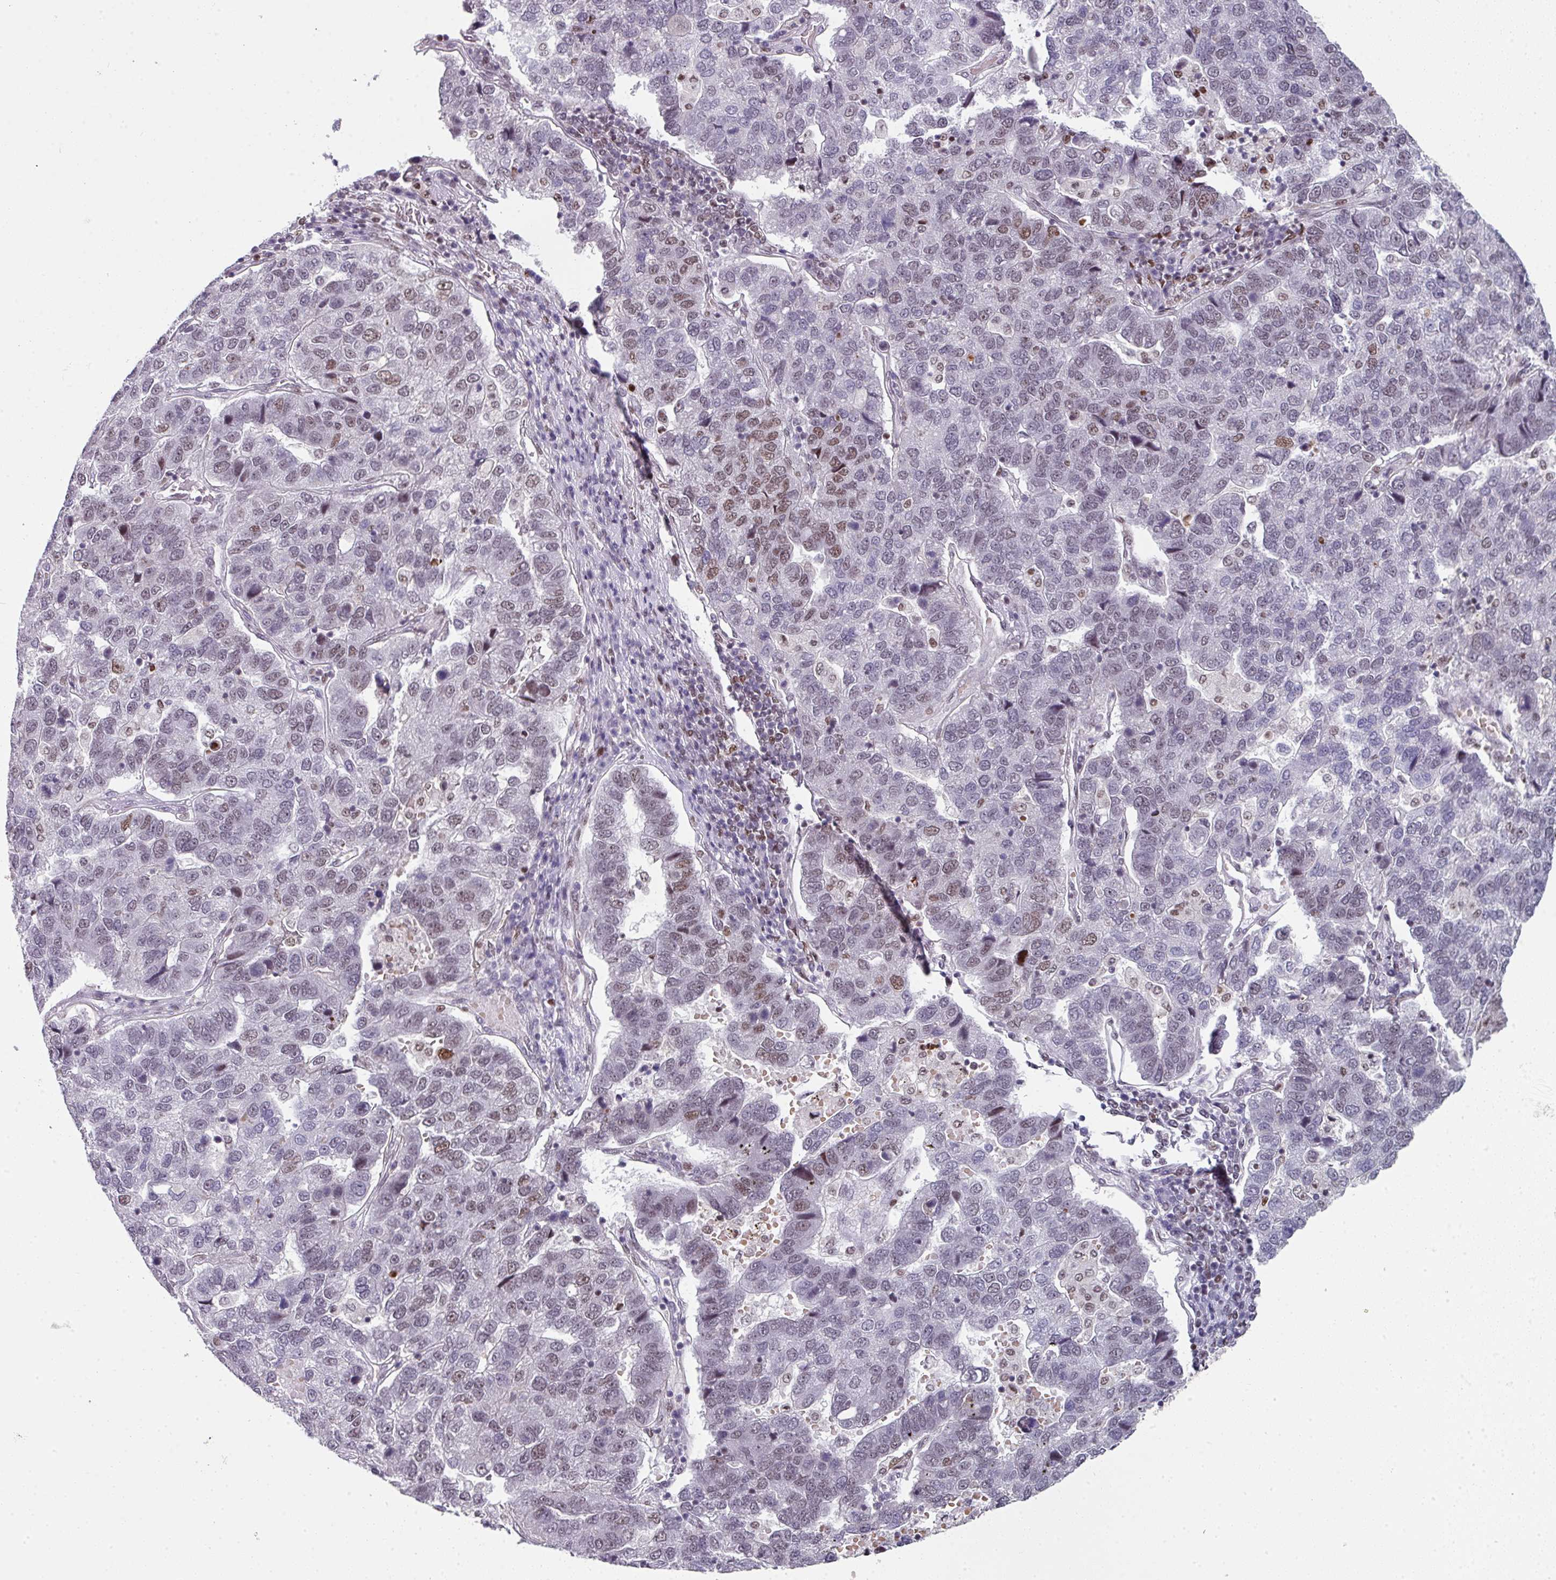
{"staining": {"intensity": "moderate", "quantity": "25%-75%", "location": "nuclear"}, "tissue": "pancreatic cancer", "cell_type": "Tumor cells", "image_type": "cancer", "snomed": [{"axis": "morphology", "description": "Adenocarcinoma, NOS"}, {"axis": "topography", "description": "Pancreas"}], "caption": "DAB immunohistochemical staining of adenocarcinoma (pancreatic) shows moderate nuclear protein expression in approximately 25%-75% of tumor cells.", "gene": "RAD50", "patient": {"sex": "female", "age": 61}}